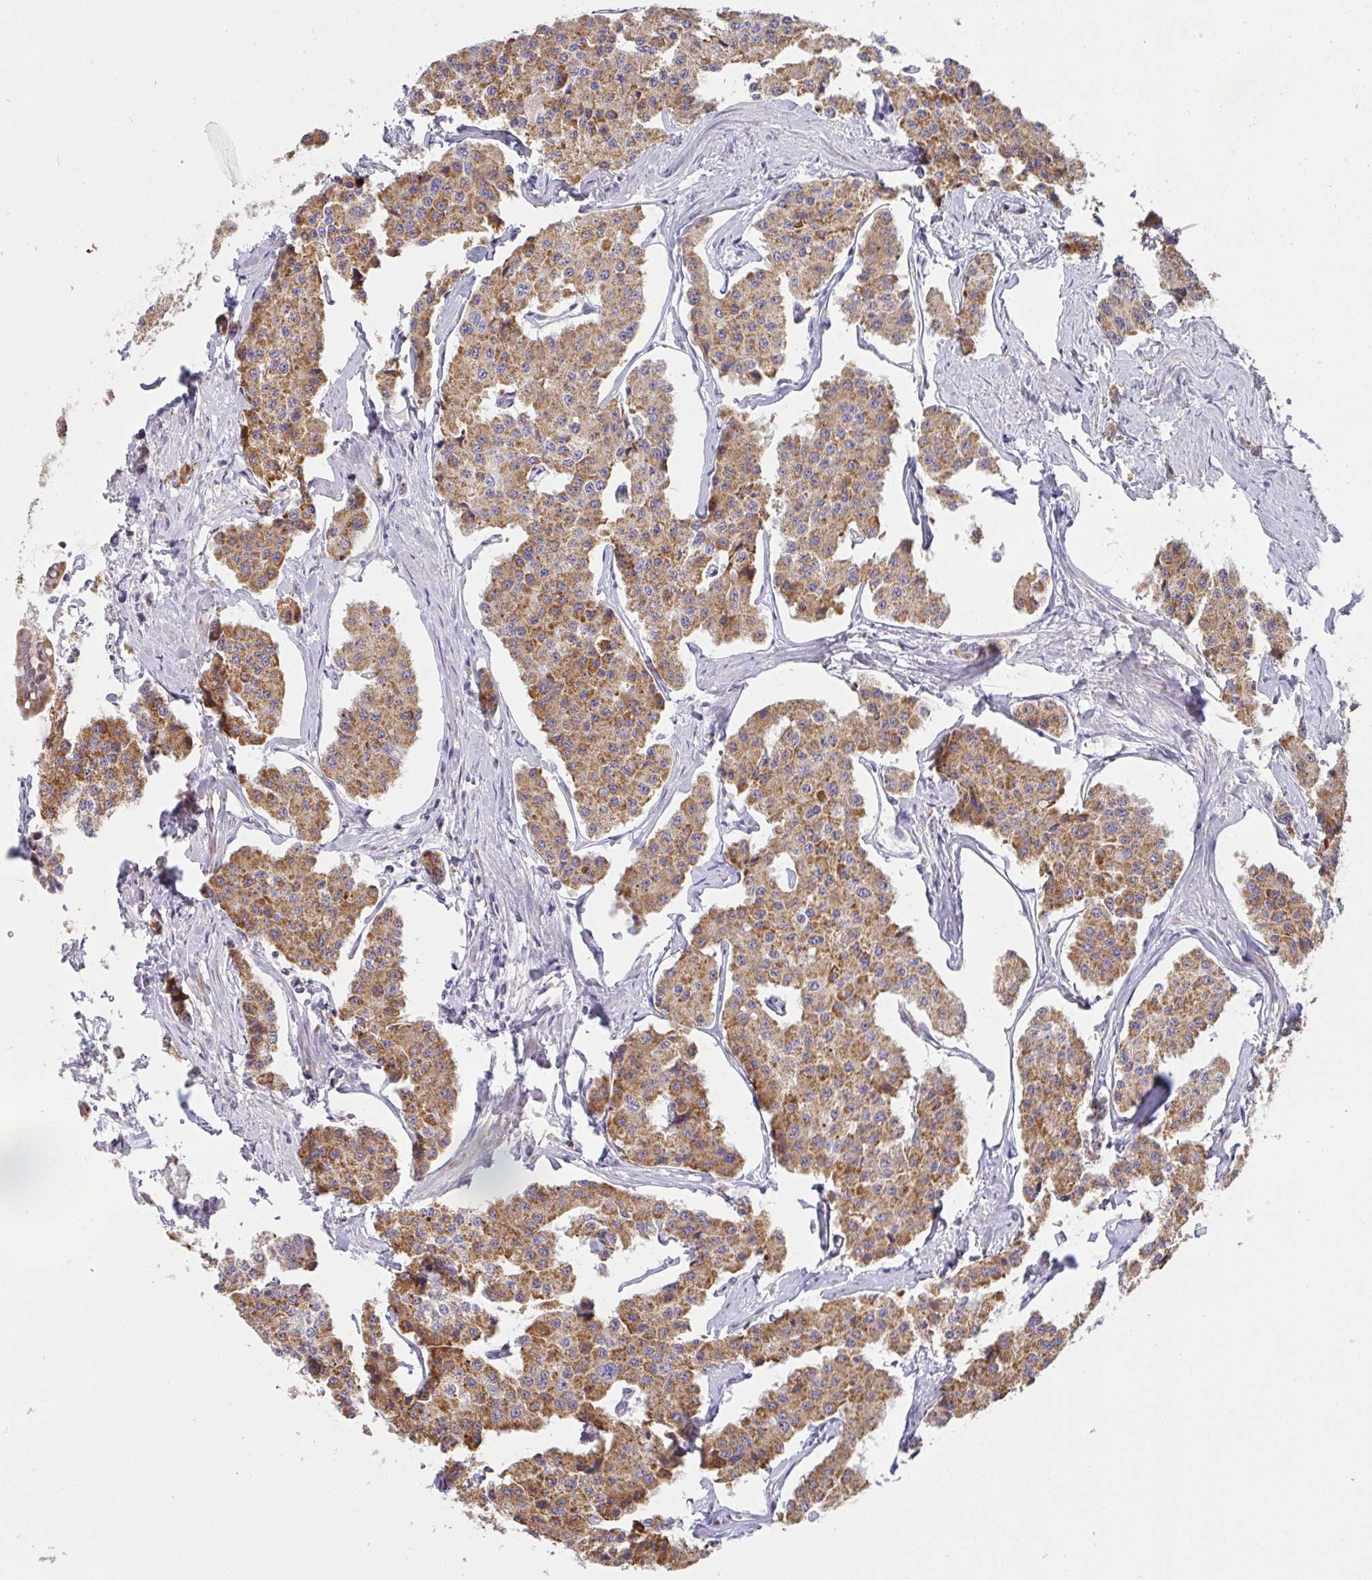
{"staining": {"intensity": "moderate", "quantity": ">75%", "location": "cytoplasmic/membranous"}, "tissue": "carcinoid", "cell_type": "Tumor cells", "image_type": "cancer", "snomed": [{"axis": "morphology", "description": "Carcinoid, malignant, NOS"}, {"axis": "topography", "description": "Small intestine"}], "caption": "DAB (3,3'-diaminobenzidine) immunohistochemical staining of human carcinoid (malignant) displays moderate cytoplasmic/membranous protein expression in approximately >75% of tumor cells.", "gene": "FAHD1", "patient": {"sex": "female", "age": 65}}